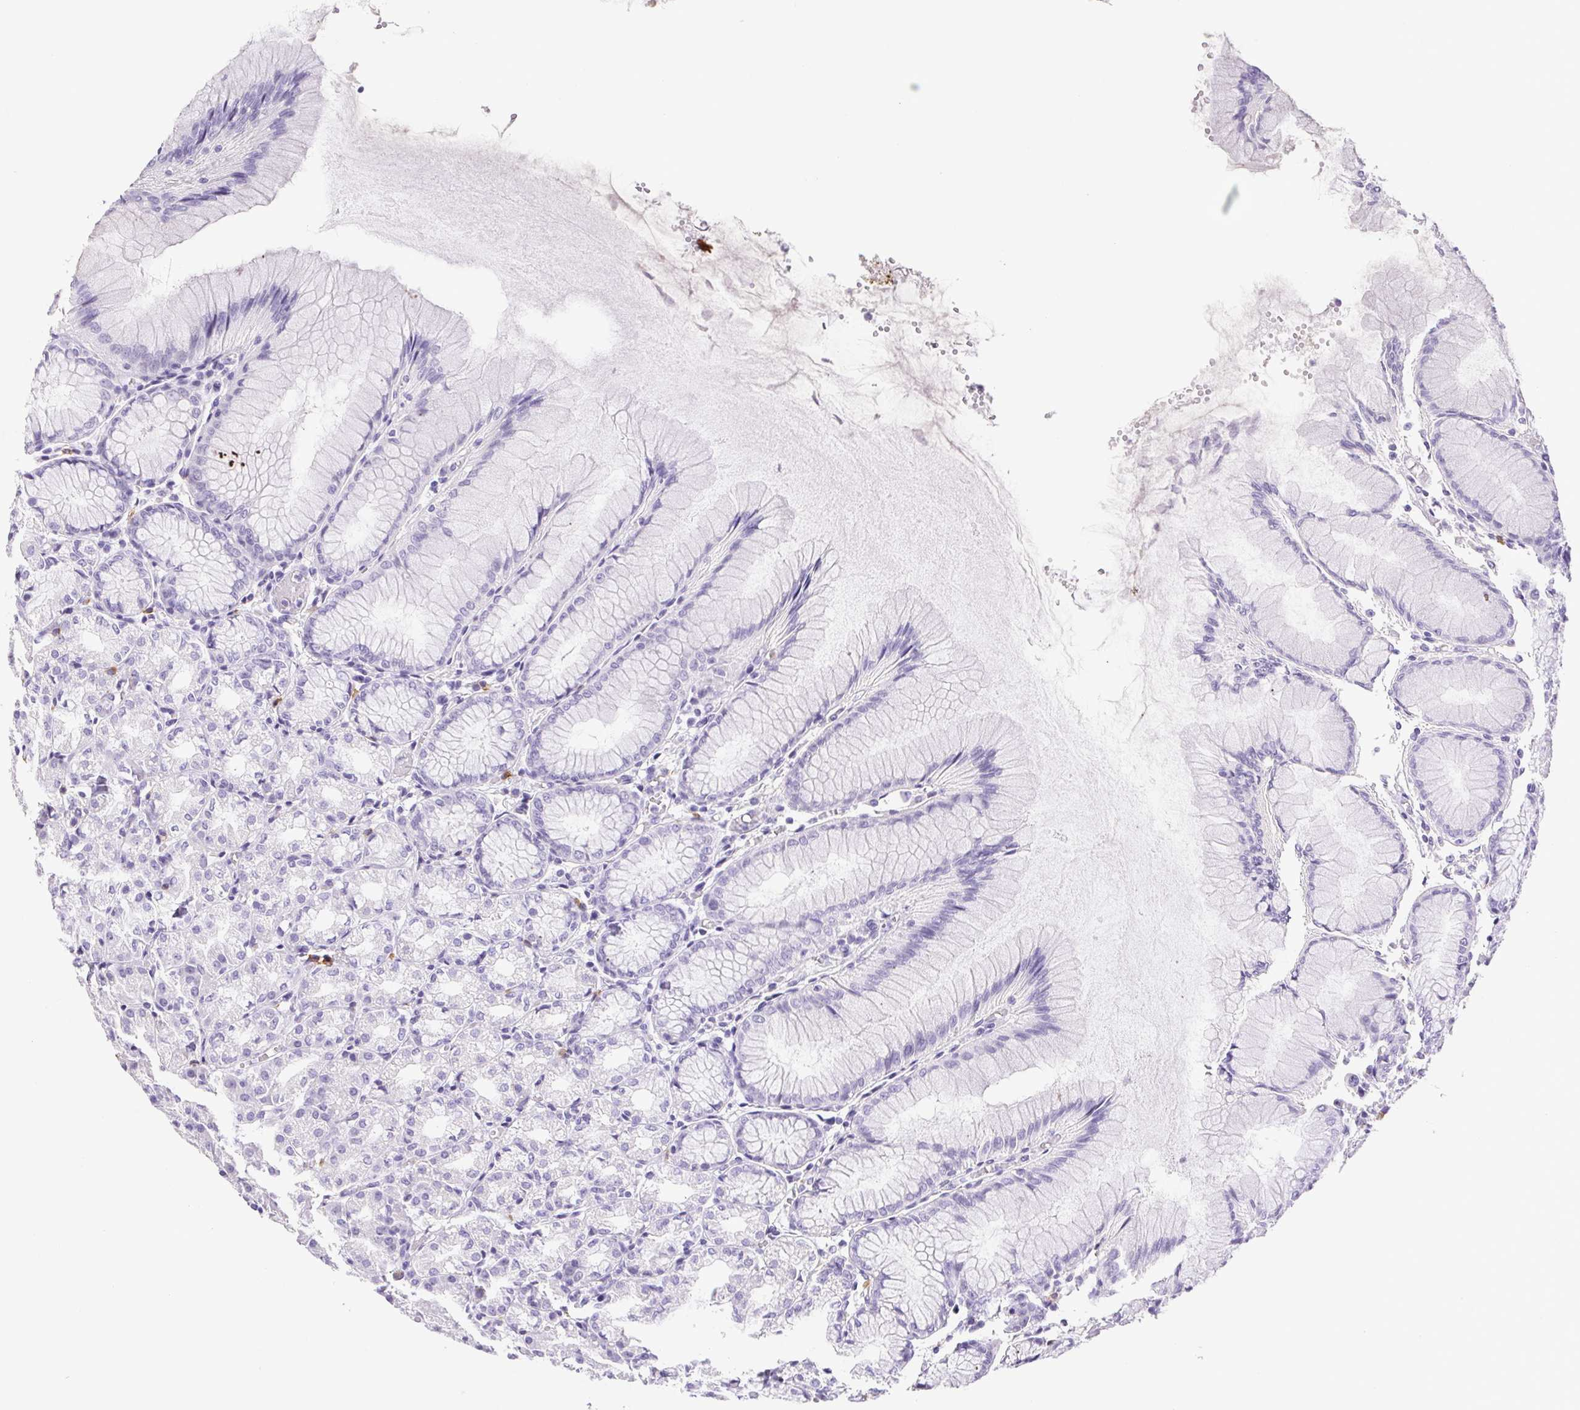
{"staining": {"intensity": "negative", "quantity": "none", "location": "none"}, "tissue": "stomach", "cell_type": "Glandular cells", "image_type": "normal", "snomed": [{"axis": "morphology", "description": "Normal tissue, NOS"}, {"axis": "topography", "description": "Stomach"}], "caption": "Micrograph shows no significant protein staining in glandular cells of normal stomach.", "gene": "PAPPA2", "patient": {"sex": "female", "age": 57}}